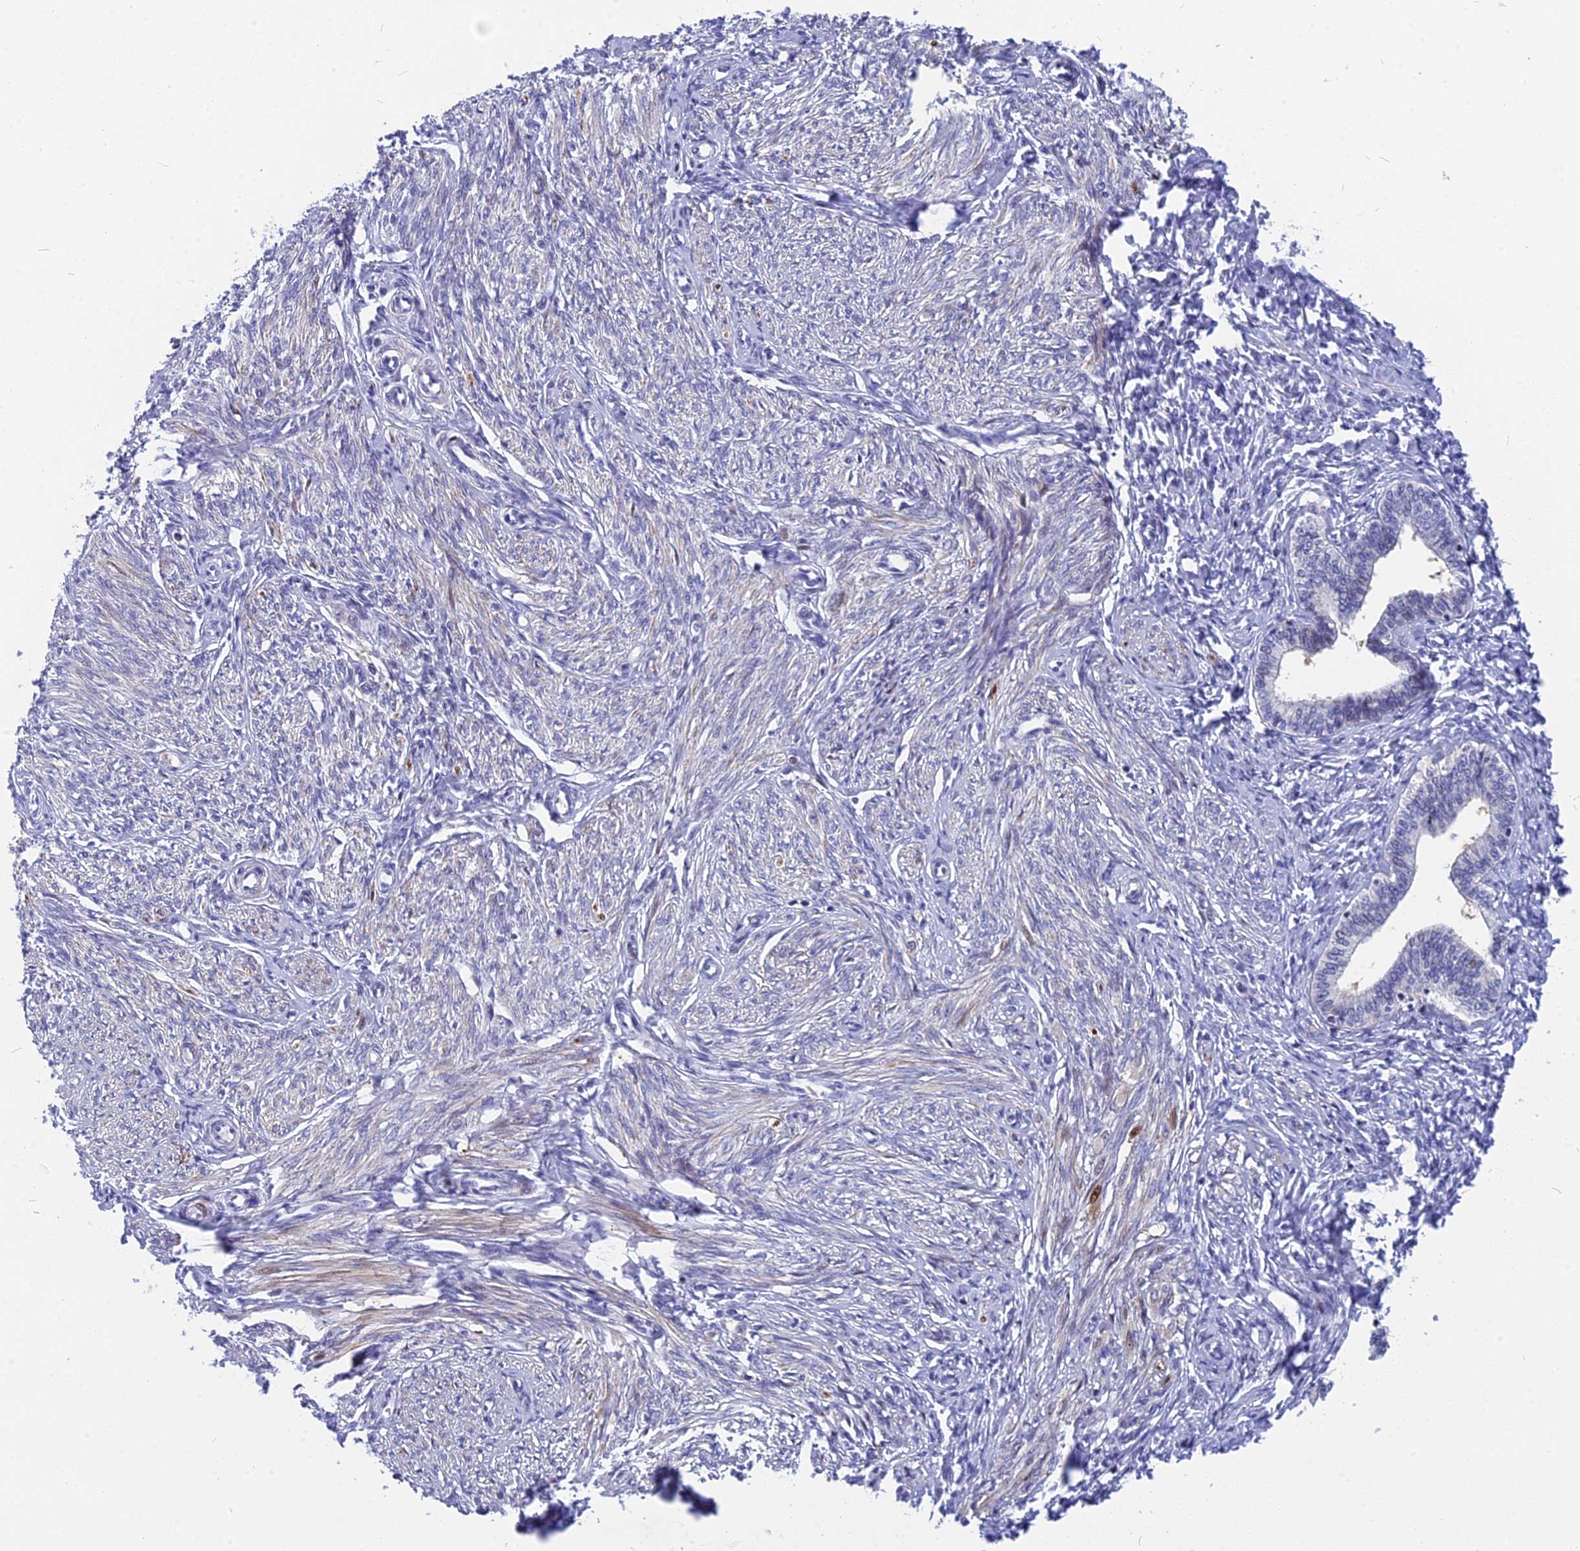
{"staining": {"intensity": "negative", "quantity": "none", "location": "none"}, "tissue": "endometrium", "cell_type": "Cells in endometrial stroma", "image_type": "normal", "snomed": [{"axis": "morphology", "description": "Normal tissue, NOS"}, {"axis": "topography", "description": "Endometrium"}], "caption": "Histopathology image shows no protein expression in cells in endometrial stroma of unremarkable endometrium. Brightfield microscopy of IHC stained with DAB (3,3'-diaminobenzidine) (brown) and hematoxylin (blue), captured at high magnification.", "gene": "NKPD1", "patient": {"sex": "female", "age": 72}}